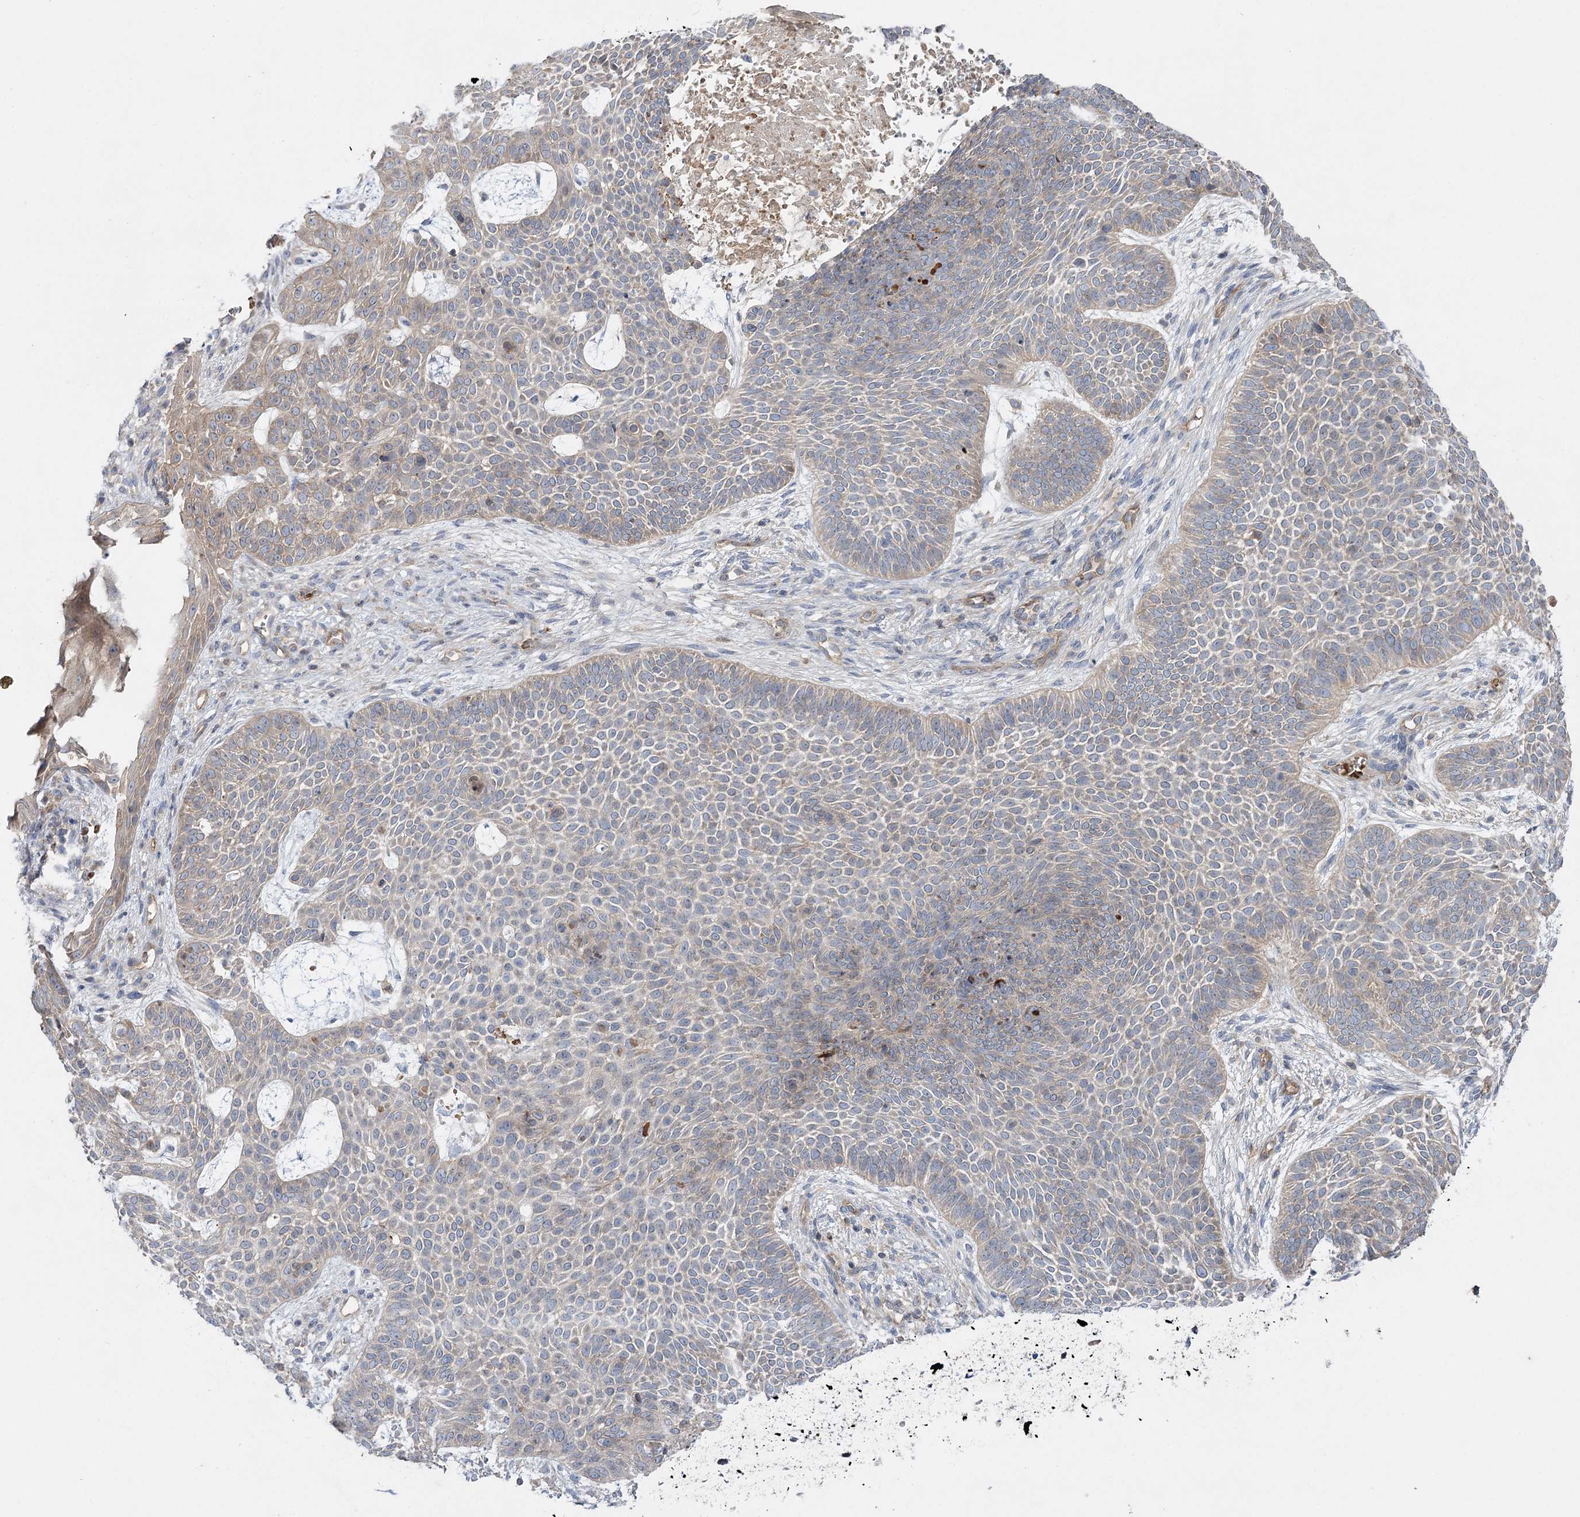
{"staining": {"intensity": "weak", "quantity": "25%-75%", "location": "cytoplasmic/membranous"}, "tissue": "skin cancer", "cell_type": "Tumor cells", "image_type": "cancer", "snomed": [{"axis": "morphology", "description": "Basal cell carcinoma"}, {"axis": "topography", "description": "Skin"}], "caption": "IHC photomicrograph of neoplastic tissue: human basal cell carcinoma (skin) stained using immunohistochemistry (IHC) displays low levels of weak protein expression localized specifically in the cytoplasmic/membranous of tumor cells, appearing as a cytoplasmic/membranous brown color.", "gene": "KIAA0825", "patient": {"sex": "male", "age": 85}}